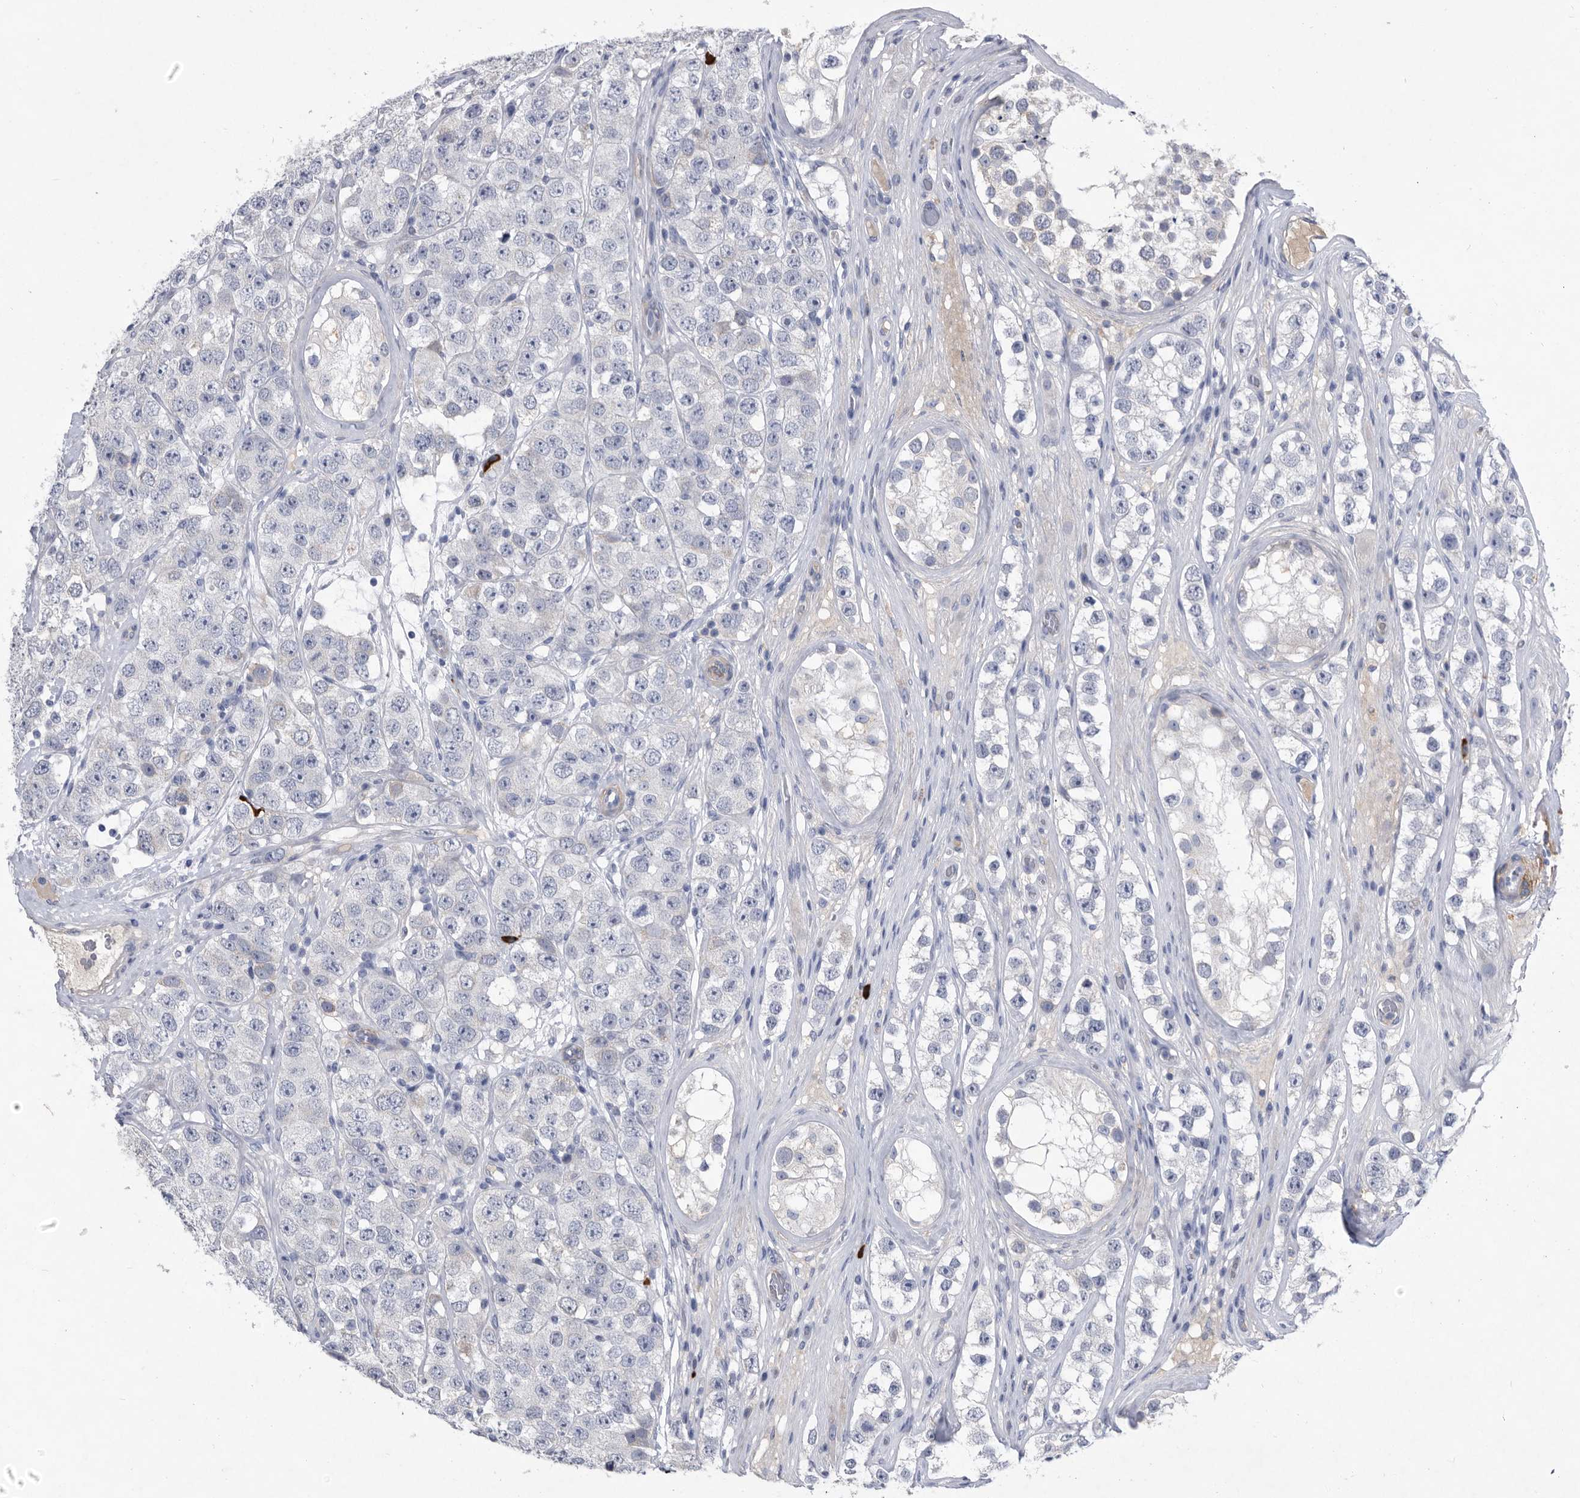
{"staining": {"intensity": "negative", "quantity": "none", "location": "none"}, "tissue": "testis cancer", "cell_type": "Tumor cells", "image_type": "cancer", "snomed": [{"axis": "morphology", "description": "Seminoma, NOS"}, {"axis": "topography", "description": "Testis"}], "caption": "An immunohistochemistry micrograph of testis cancer (seminoma) is shown. There is no staining in tumor cells of testis cancer (seminoma). The staining is performed using DAB brown chromogen with nuclei counter-stained in using hematoxylin.", "gene": "BTBD6", "patient": {"sex": "male", "age": 28}}